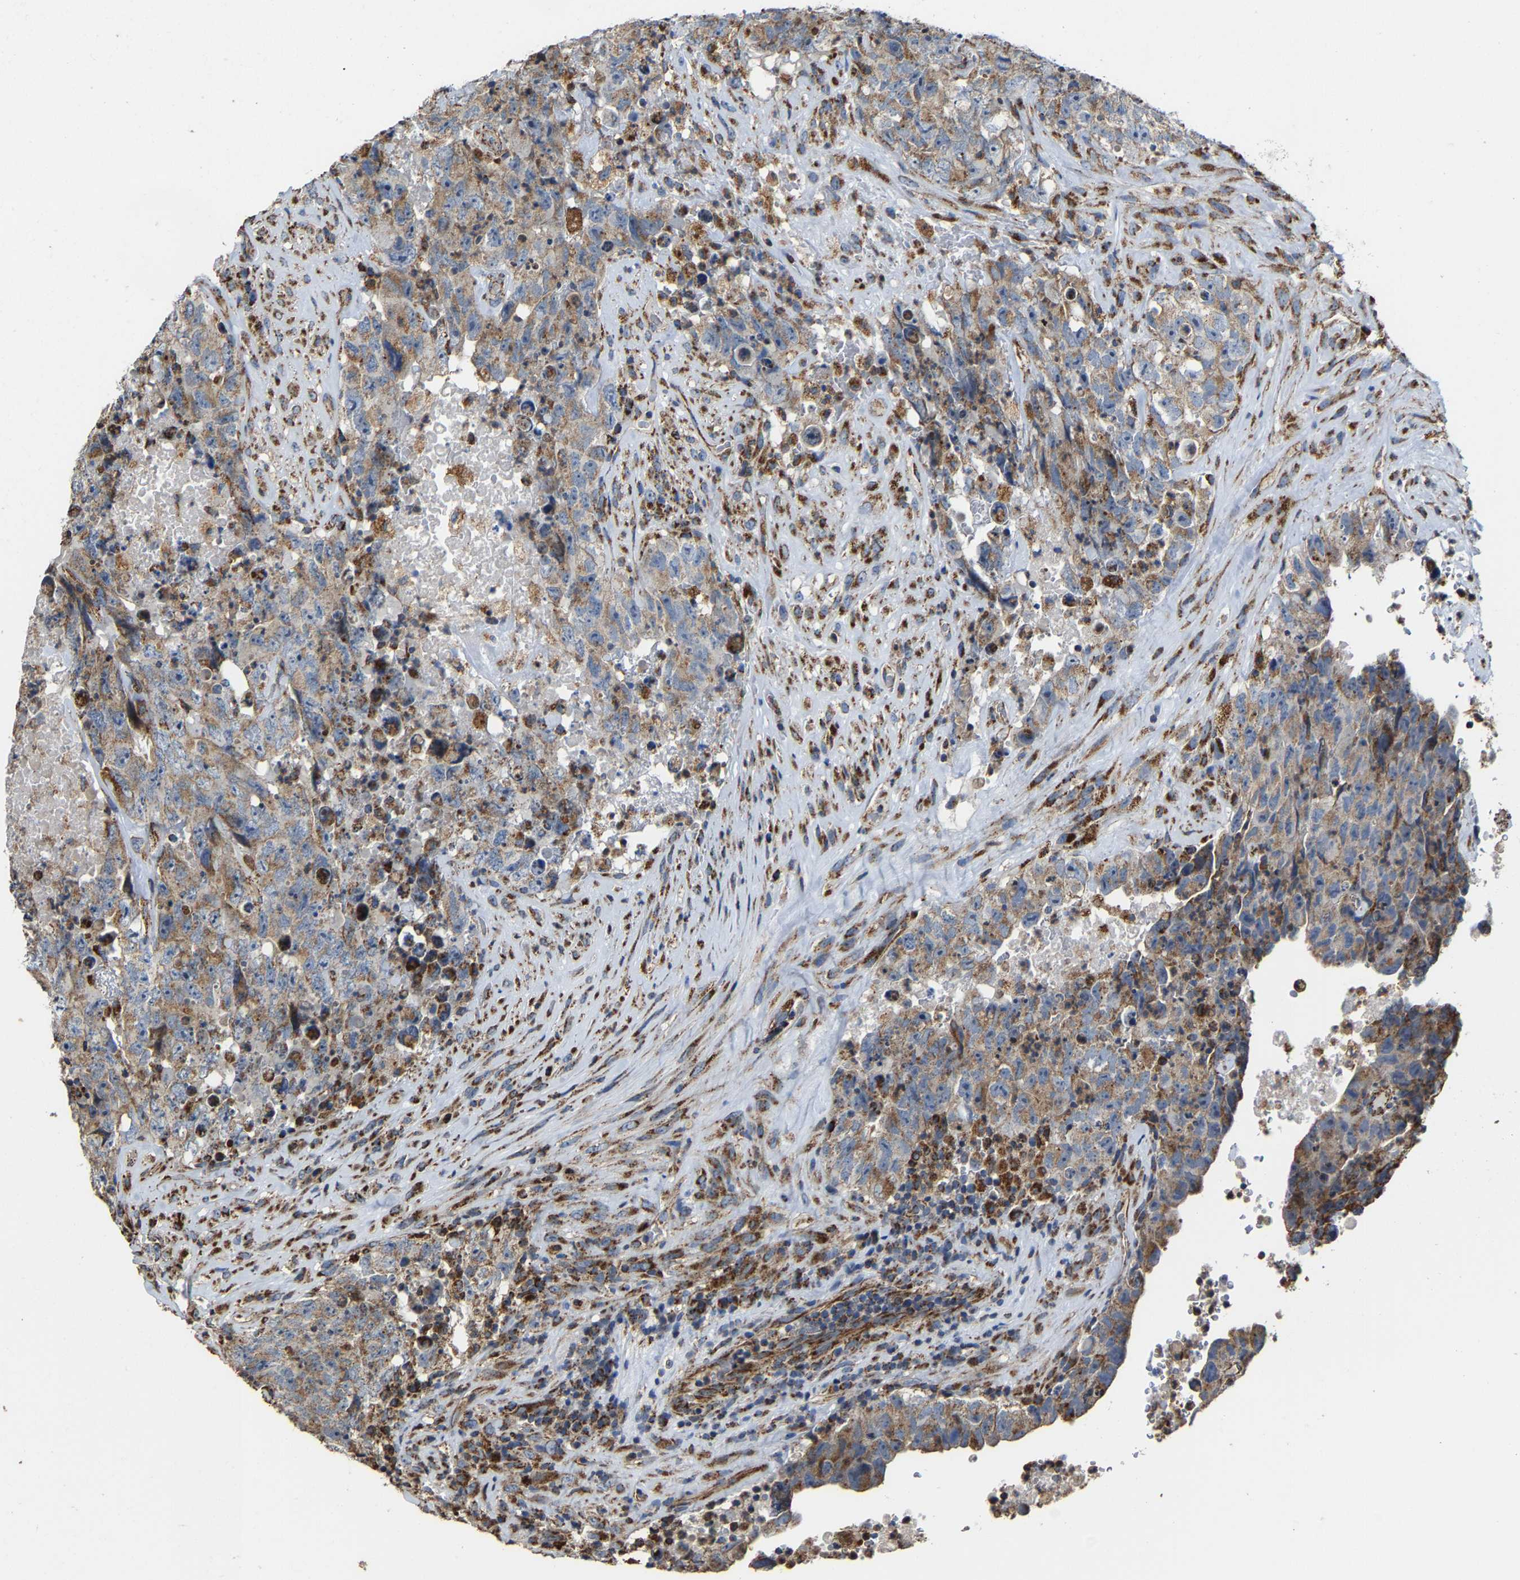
{"staining": {"intensity": "moderate", "quantity": ">75%", "location": "cytoplasmic/membranous"}, "tissue": "testis cancer", "cell_type": "Tumor cells", "image_type": "cancer", "snomed": [{"axis": "morphology", "description": "Carcinoma, Embryonal, NOS"}, {"axis": "topography", "description": "Testis"}], "caption": "Protein staining of embryonal carcinoma (testis) tissue shows moderate cytoplasmic/membranous expression in about >75% of tumor cells. (DAB = brown stain, brightfield microscopy at high magnification).", "gene": "NDUFV3", "patient": {"sex": "male", "age": 32}}